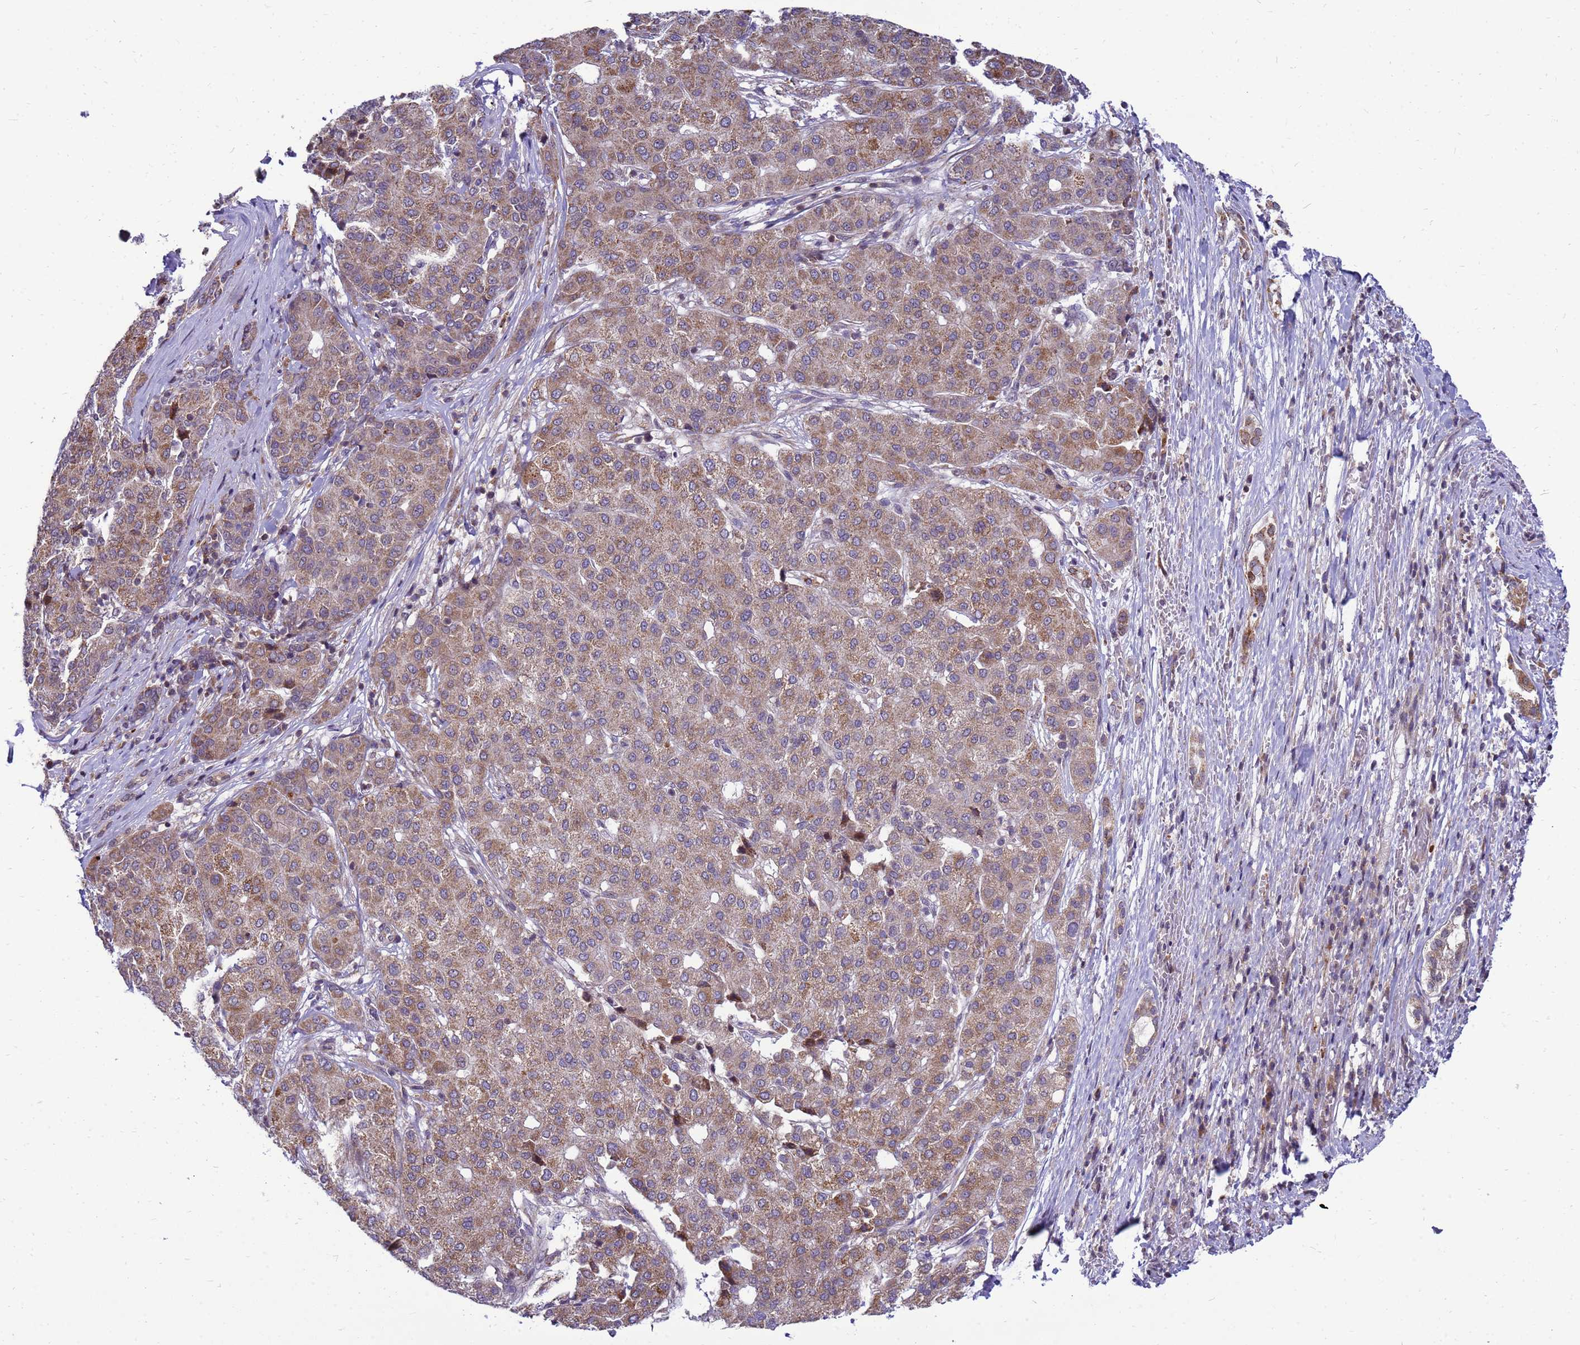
{"staining": {"intensity": "moderate", "quantity": ">75%", "location": "cytoplasmic/membranous"}, "tissue": "liver cancer", "cell_type": "Tumor cells", "image_type": "cancer", "snomed": [{"axis": "morphology", "description": "Carcinoma, Hepatocellular, NOS"}, {"axis": "topography", "description": "Liver"}], "caption": "Moderate cytoplasmic/membranous protein staining is appreciated in approximately >75% of tumor cells in hepatocellular carcinoma (liver). (IHC, brightfield microscopy, high magnification).", "gene": "C12orf43", "patient": {"sex": "male", "age": 65}}